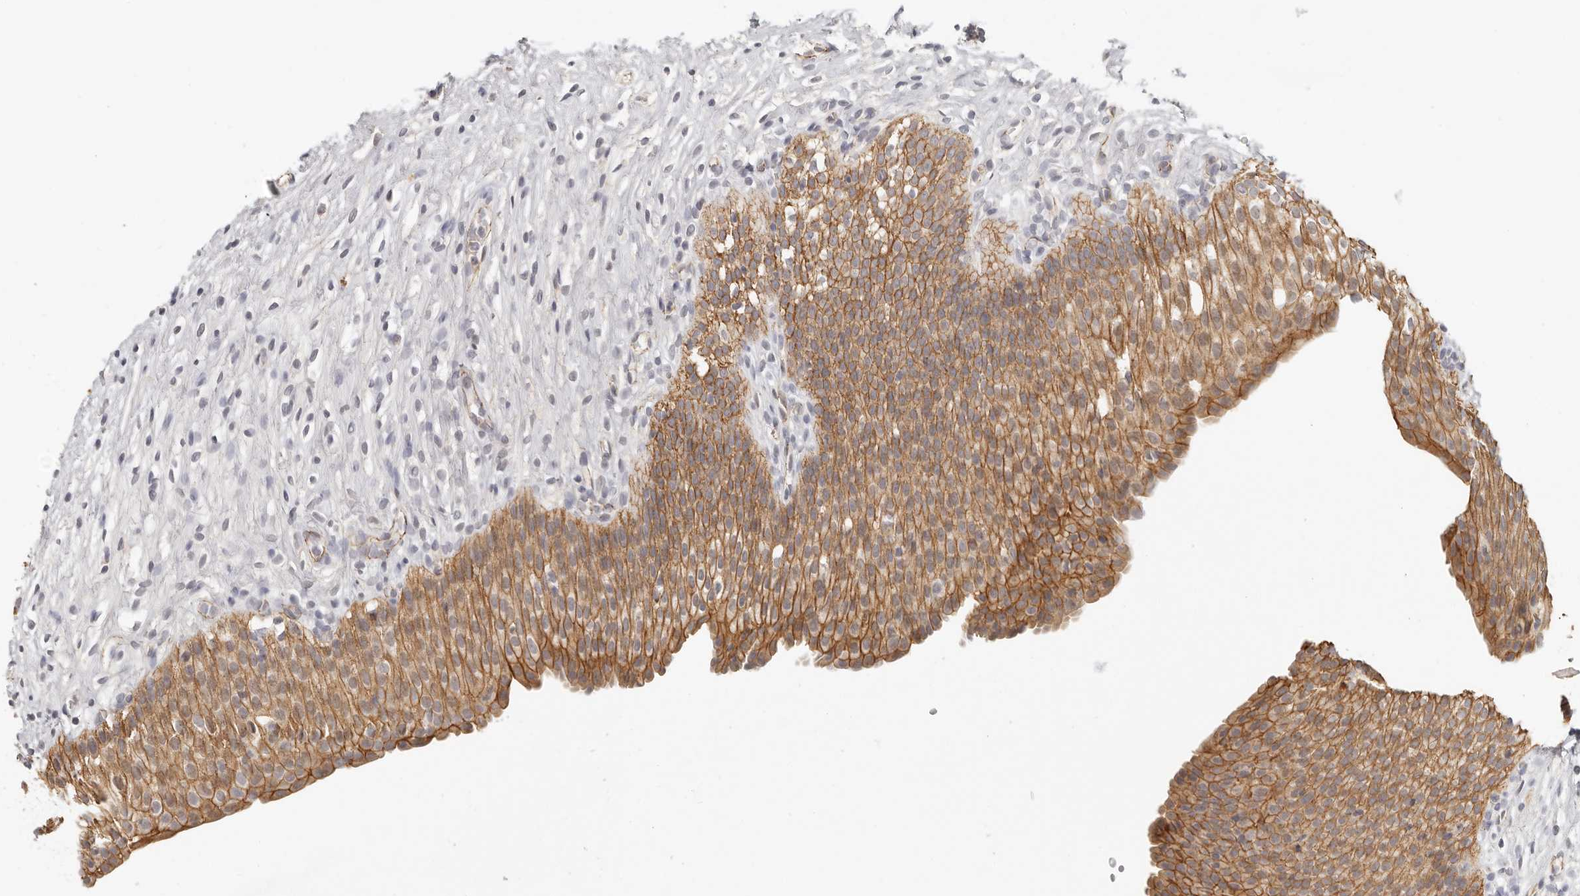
{"staining": {"intensity": "moderate", "quantity": ">75%", "location": "cytoplasmic/membranous"}, "tissue": "urinary bladder", "cell_type": "Urothelial cells", "image_type": "normal", "snomed": [{"axis": "morphology", "description": "Normal tissue, NOS"}, {"axis": "topography", "description": "Urinary bladder"}], "caption": "Immunohistochemical staining of unremarkable human urinary bladder shows medium levels of moderate cytoplasmic/membranous expression in about >75% of urothelial cells. The protein of interest is shown in brown color, while the nuclei are stained blue.", "gene": "ANXA9", "patient": {"sex": "male", "age": 1}}